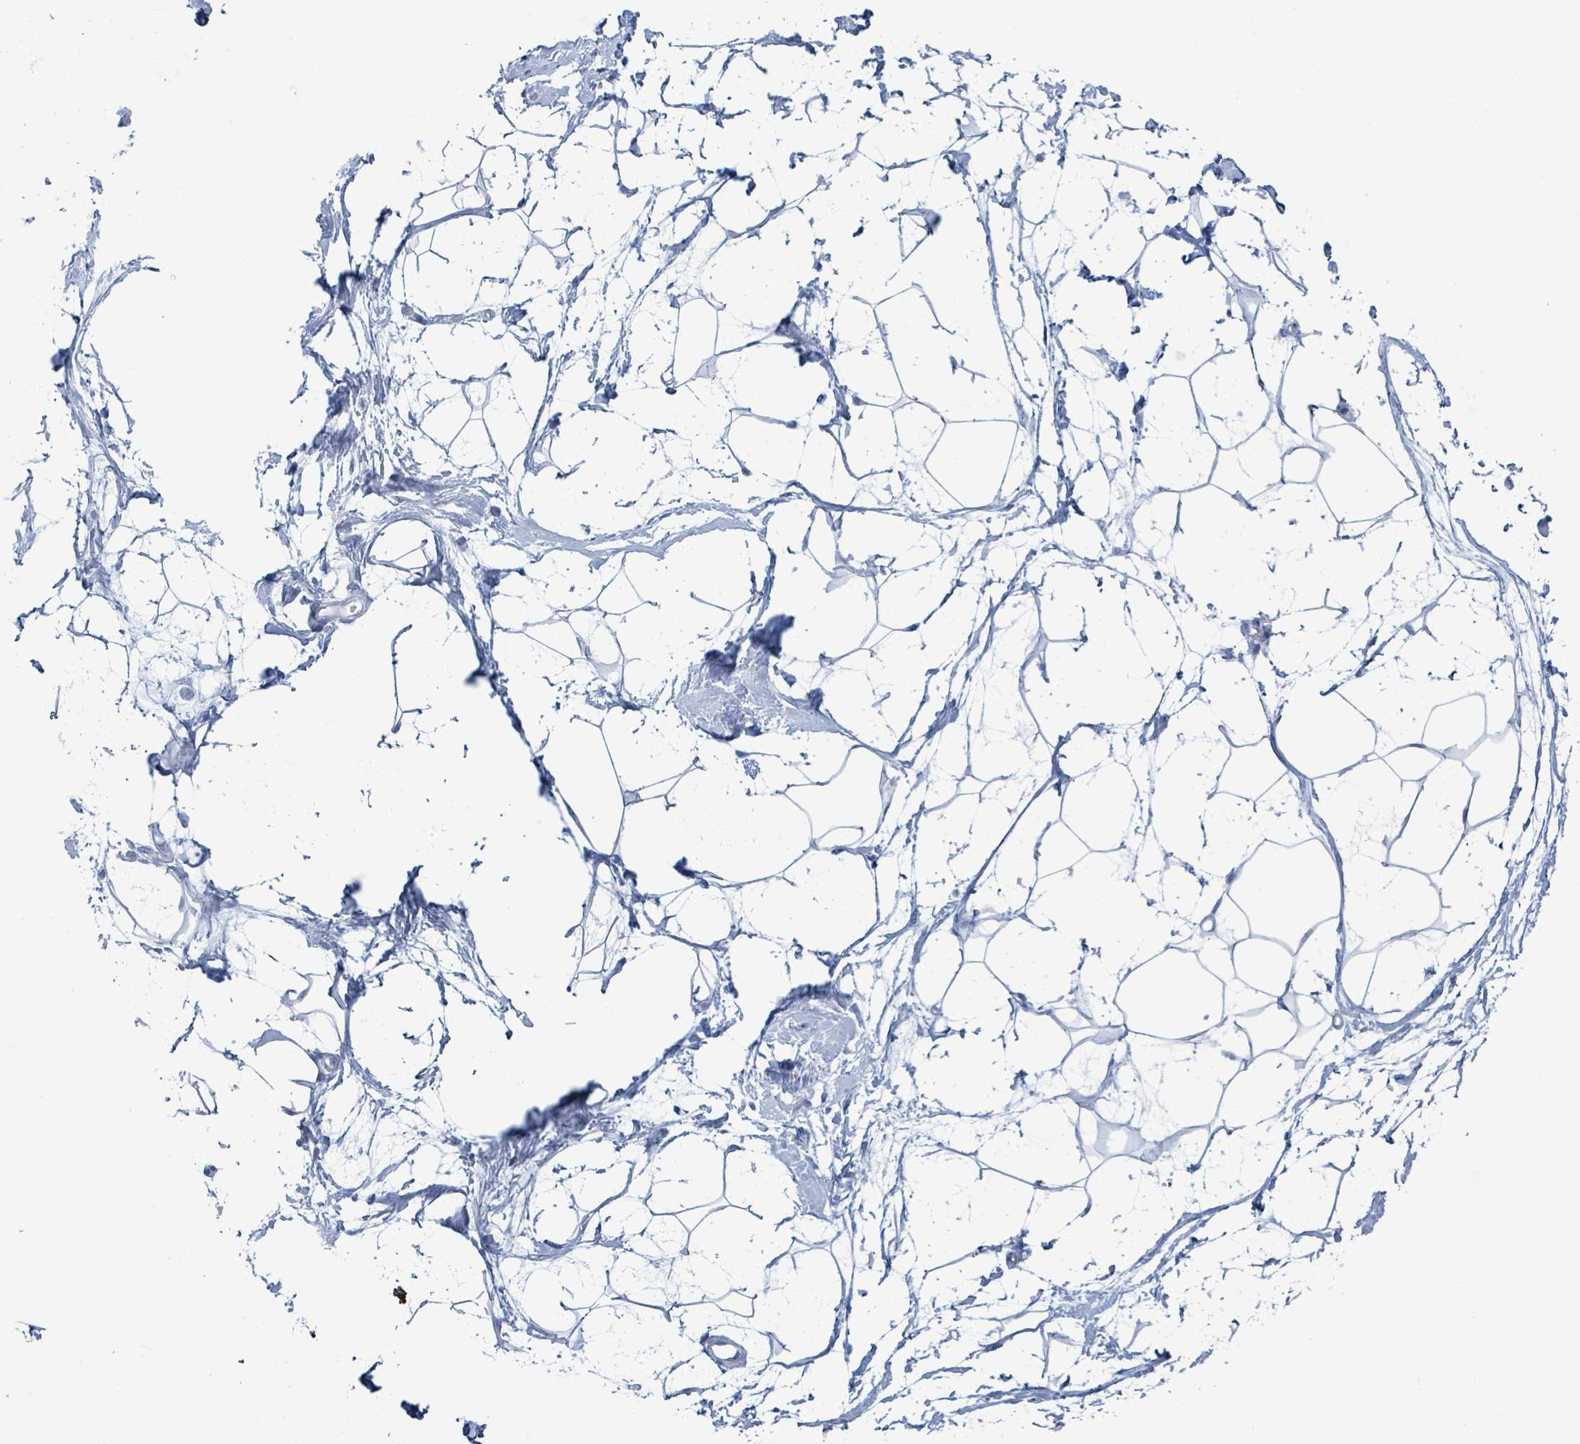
{"staining": {"intensity": "negative", "quantity": "none", "location": "none"}, "tissue": "breast", "cell_type": "Adipocytes", "image_type": "normal", "snomed": [{"axis": "morphology", "description": "Normal tissue, NOS"}, {"axis": "topography", "description": "Breast"}], "caption": "Immunohistochemistry image of benign human breast stained for a protein (brown), which exhibits no positivity in adipocytes. The staining was performed using DAB to visualize the protein expression in brown, while the nuclei were stained in blue with hematoxylin (Magnification: 20x).", "gene": "KRT8", "patient": {"sex": "female", "age": 45}}